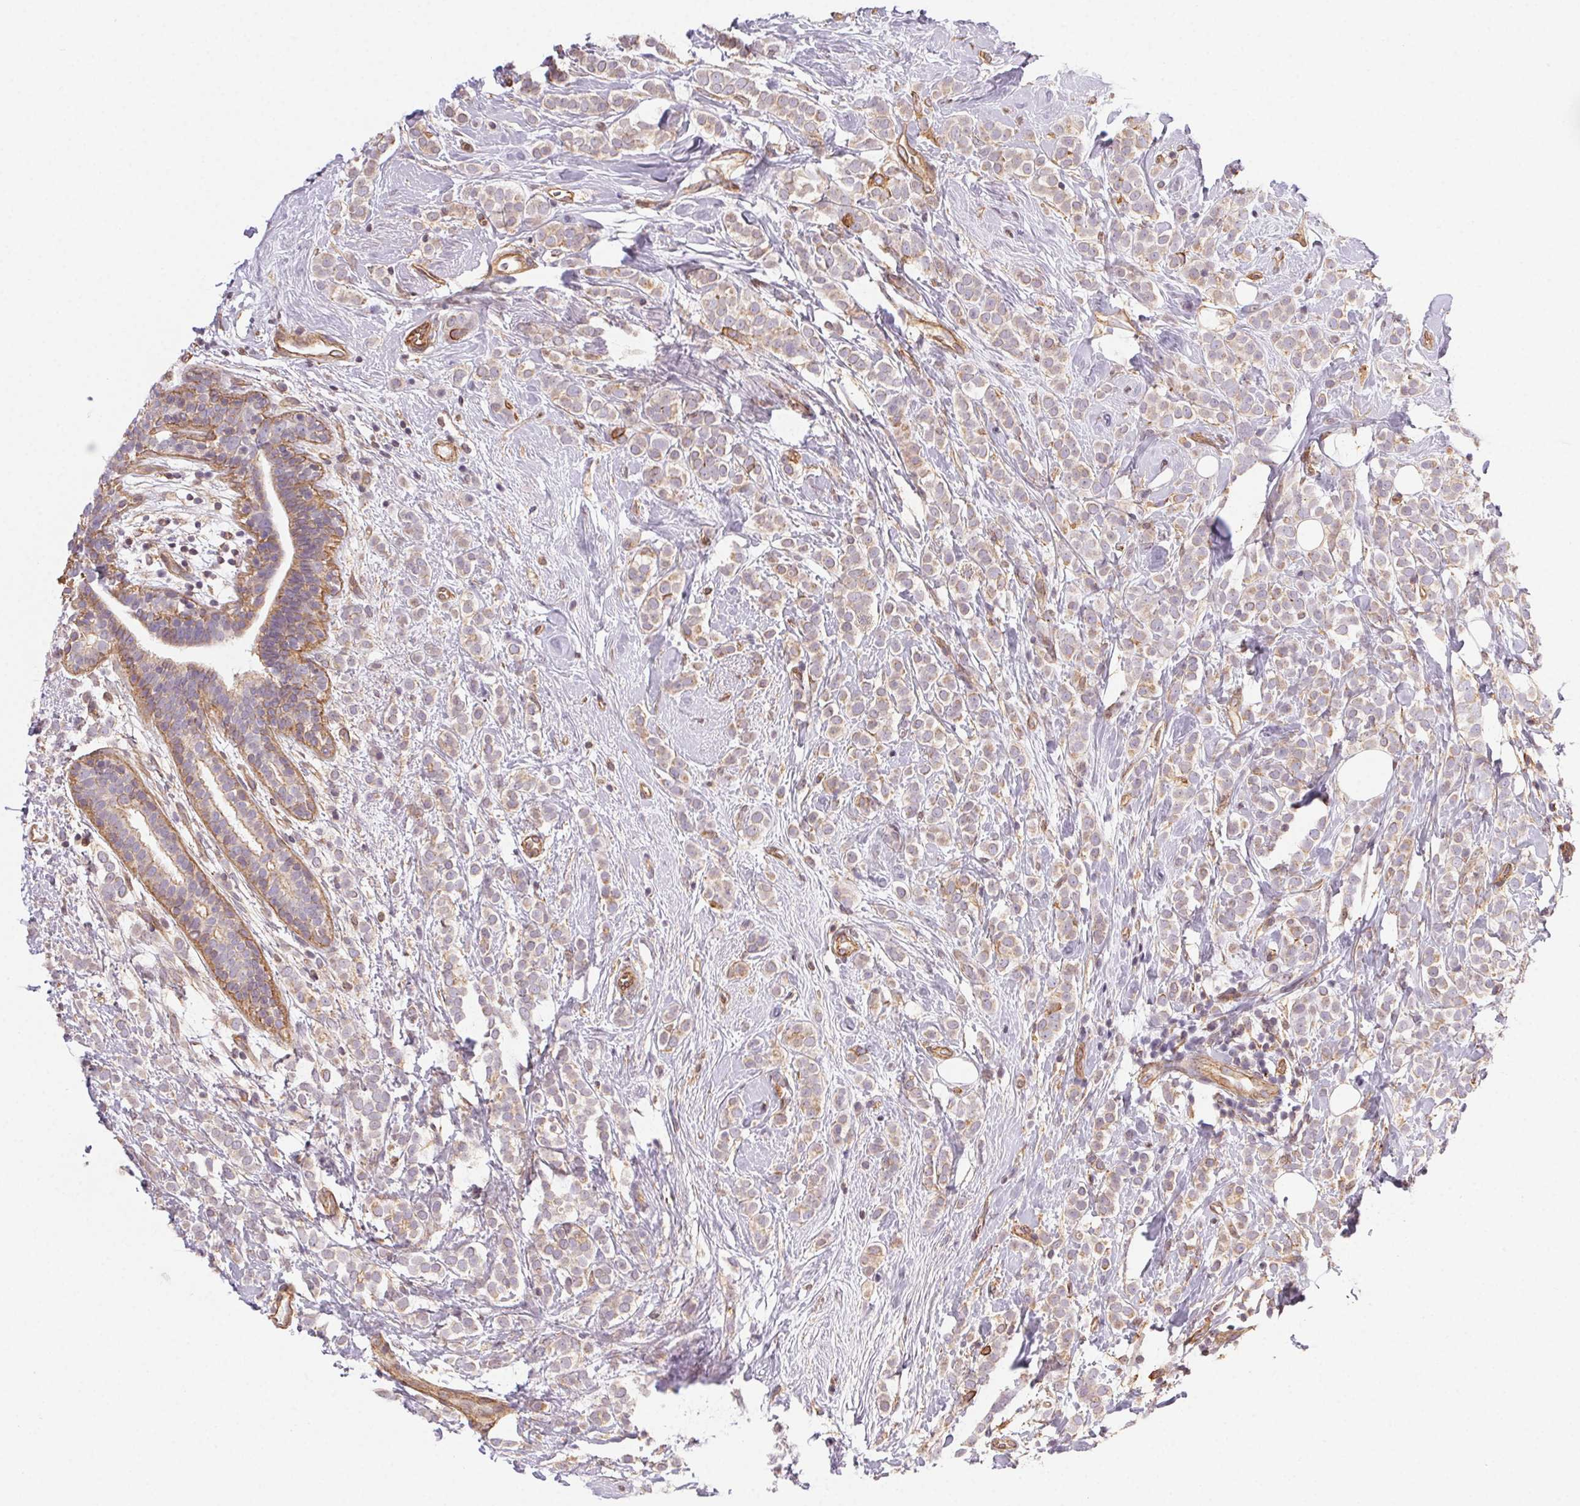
{"staining": {"intensity": "weak", "quantity": "<25%", "location": "cytoplasmic/membranous"}, "tissue": "breast cancer", "cell_type": "Tumor cells", "image_type": "cancer", "snomed": [{"axis": "morphology", "description": "Lobular carcinoma"}, {"axis": "topography", "description": "Breast"}], "caption": "Breast lobular carcinoma was stained to show a protein in brown. There is no significant staining in tumor cells.", "gene": "PLA2G4F", "patient": {"sex": "female", "age": 49}}